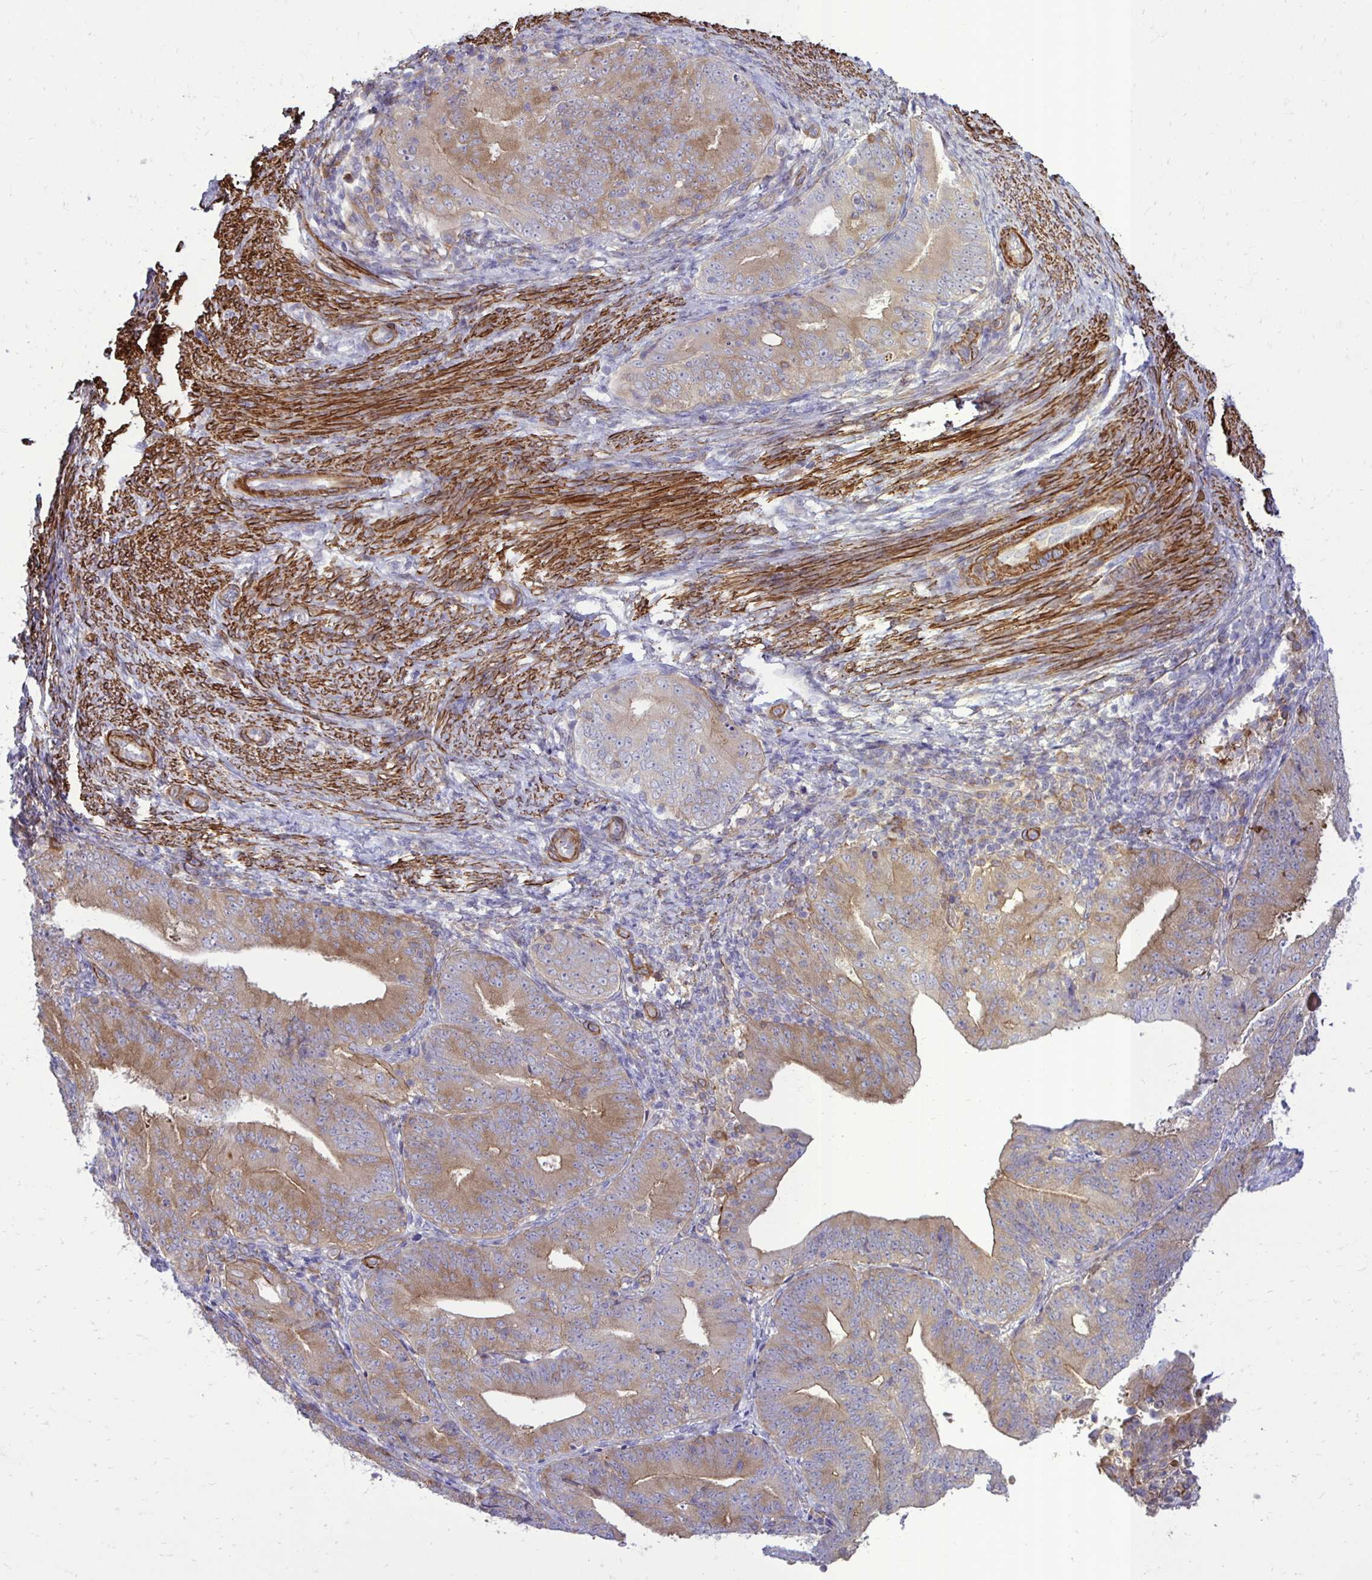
{"staining": {"intensity": "moderate", "quantity": ">75%", "location": "cytoplasmic/membranous"}, "tissue": "endometrial cancer", "cell_type": "Tumor cells", "image_type": "cancer", "snomed": [{"axis": "morphology", "description": "Adenocarcinoma, NOS"}, {"axis": "topography", "description": "Endometrium"}], "caption": "Immunohistochemistry (IHC) of endometrial adenocarcinoma displays medium levels of moderate cytoplasmic/membranous positivity in approximately >75% of tumor cells.", "gene": "CTPS1", "patient": {"sex": "female", "age": 70}}